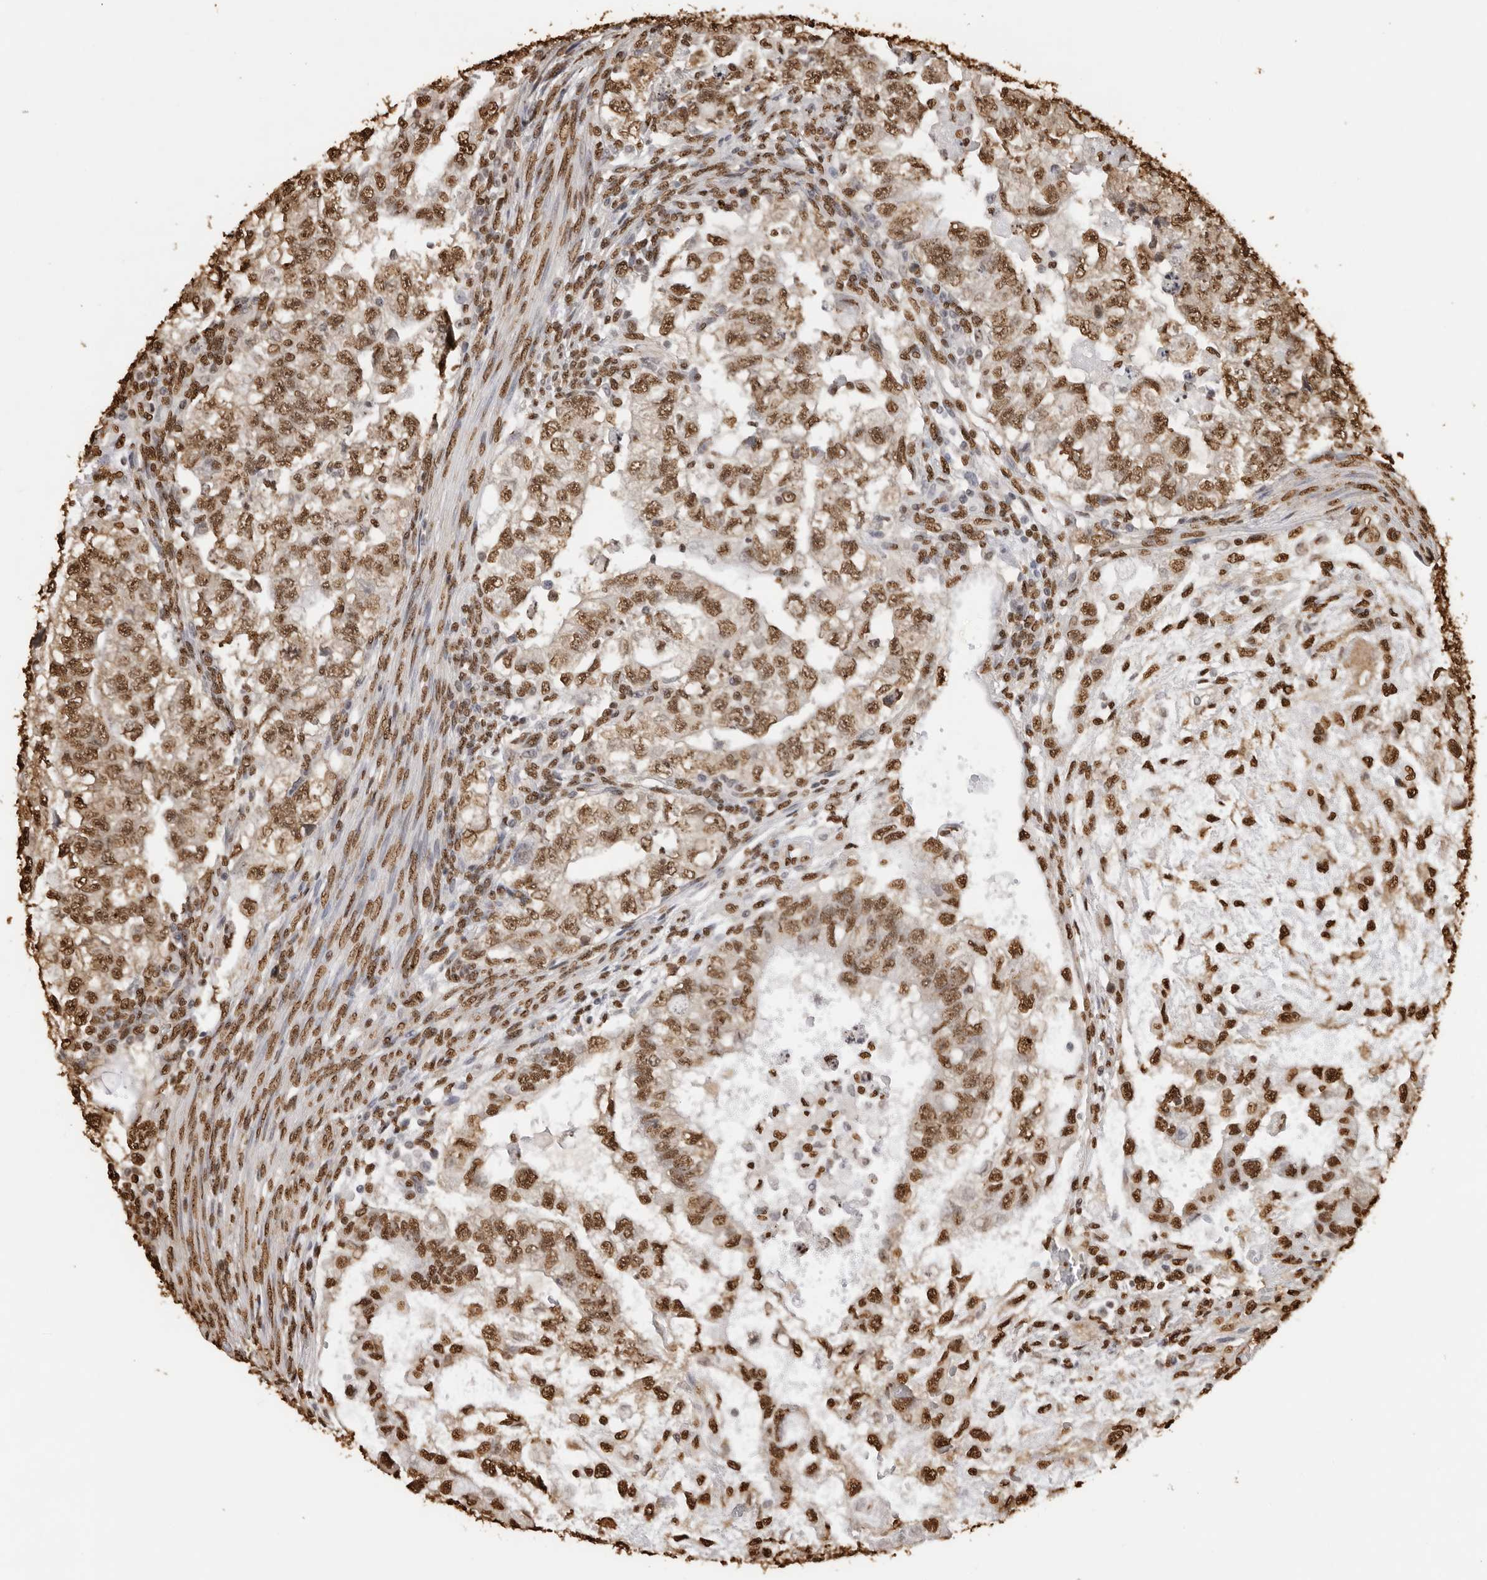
{"staining": {"intensity": "moderate", "quantity": ">75%", "location": "nuclear"}, "tissue": "testis cancer", "cell_type": "Tumor cells", "image_type": "cancer", "snomed": [{"axis": "morphology", "description": "Carcinoma, Embryonal, NOS"}, {"axis": "topography", "description": "Testis"}], "caption": "Immunohistochemical staining of testis cancer displays medium levels of moderate nuclear positivity in about >75% of tumor cells.", "gene": "ZFP91", "patient": {"sex": "male", "age": 37}}